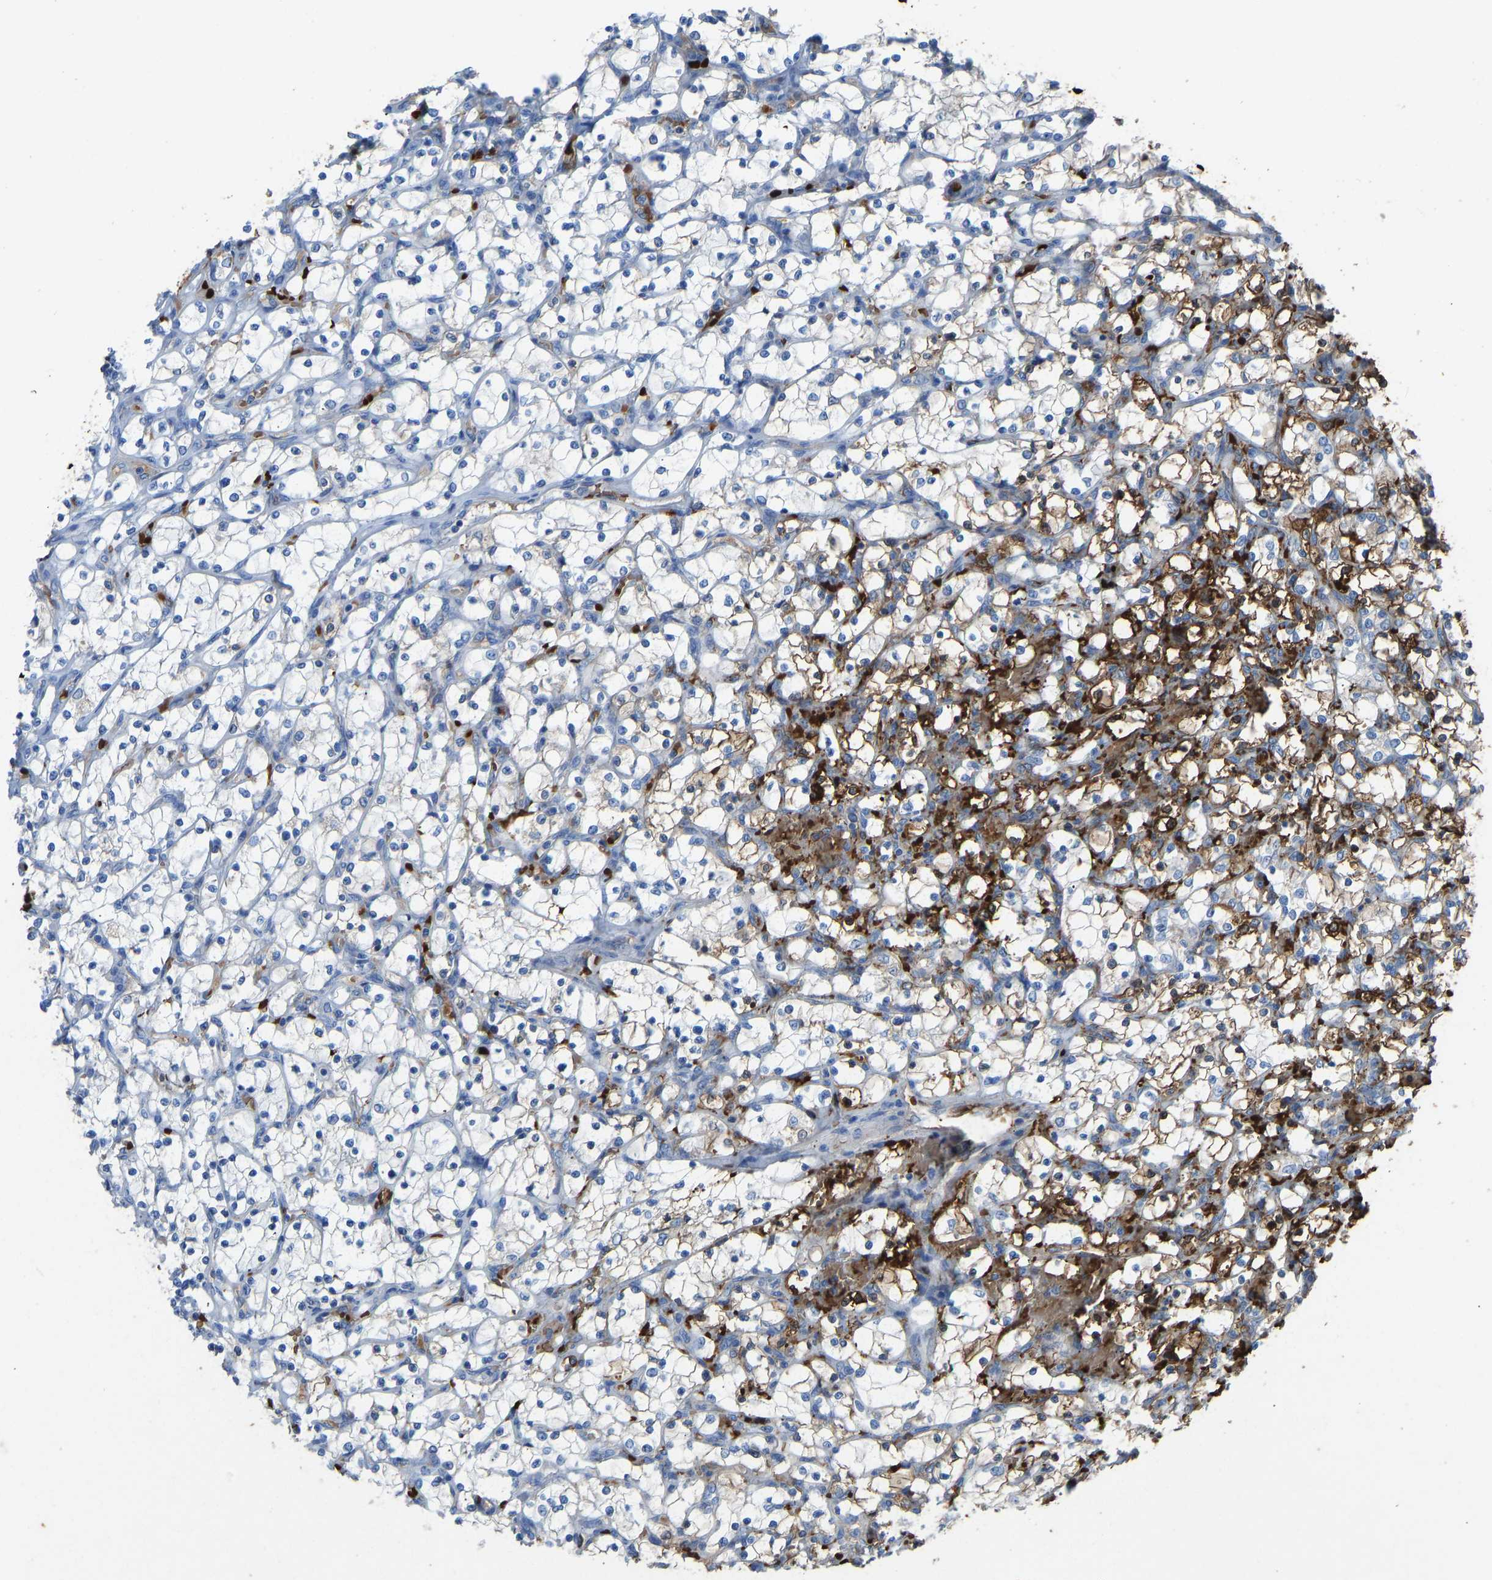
{"staining": {"intensity": "negative", "quantity": "none", "location": "none"}, "tissue": "renal cancer", "cell_type": "Tumor cells", "image_type": "cancer", "snomed": [{"axis": "morphology", "description": "Adenocarcinoma, NOS"}, {"axis": "topography", "description": "Kidney"}], "caption": "Immunohistochemical staining of human adenocarcinoma (renal) exhibits no significant expression in tumor cells.", "gene": "PIGS", "patient": {"sex": "female", "age": 69}}